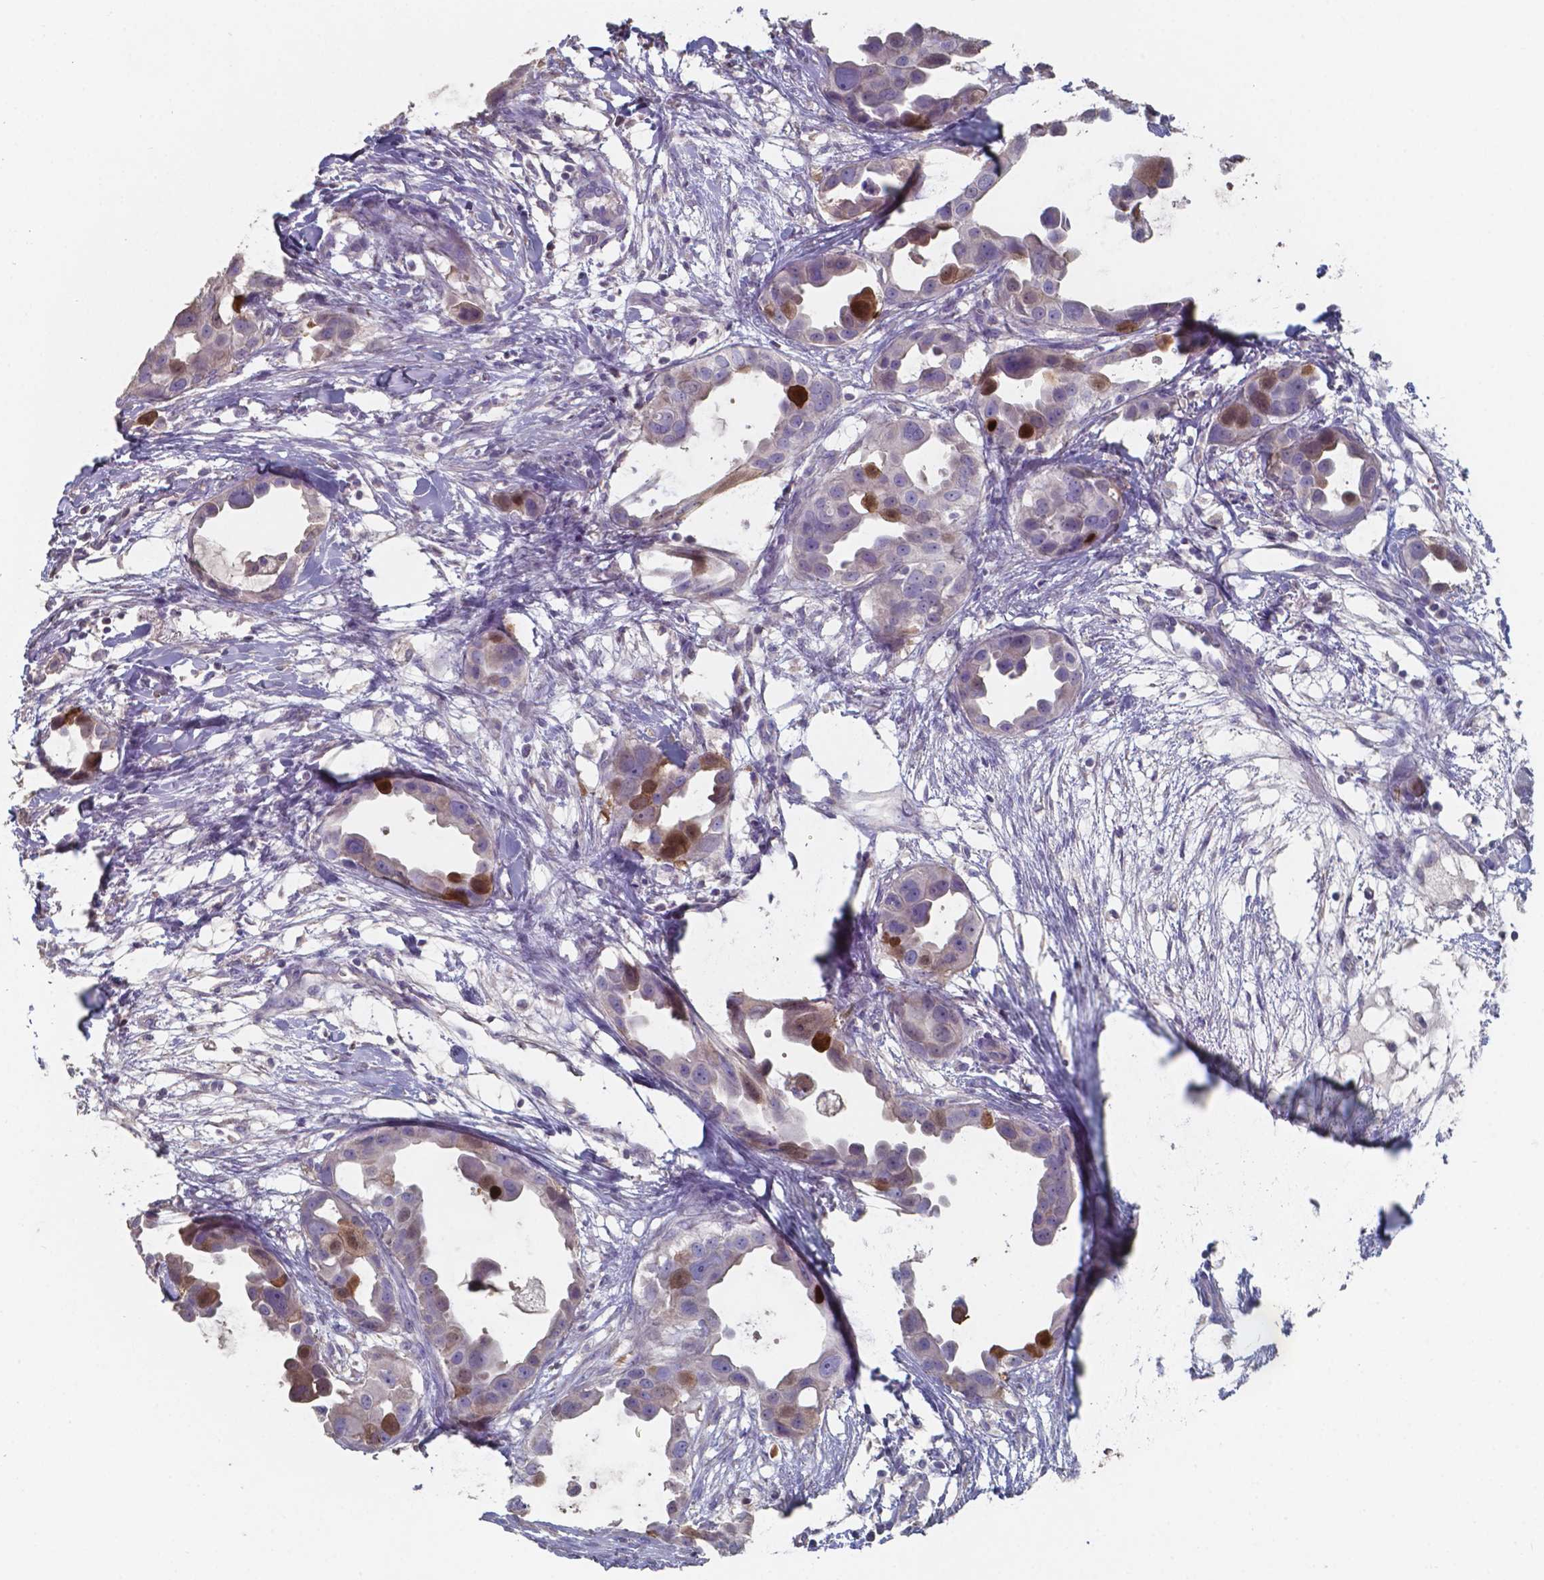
{"staining": {"intensity": "strong", "quantity": "<25%", "location": "cytoplasmic/membranous,nuclear"}, "tissue": "breast cancer", "cell_type": "Tumor cells", "image_type": "cancer", "snomed": [{"axis": "morphology", "description": "Duct carcinoma"}, {"axis": "topography", "description": "Breast"}], "caption": "Infiltrating ductal carcinoma (breast) stained for a protein displays strong cytoplasmic/membranous and nuclear positivity in tumor cells. The staining was performed using DAB, with brown indicating positive protein expression. Nuclei are stained blue with hematoxylin.", "gene": "FOXJ1", "patient": {"sex": "female", "age": 38}}